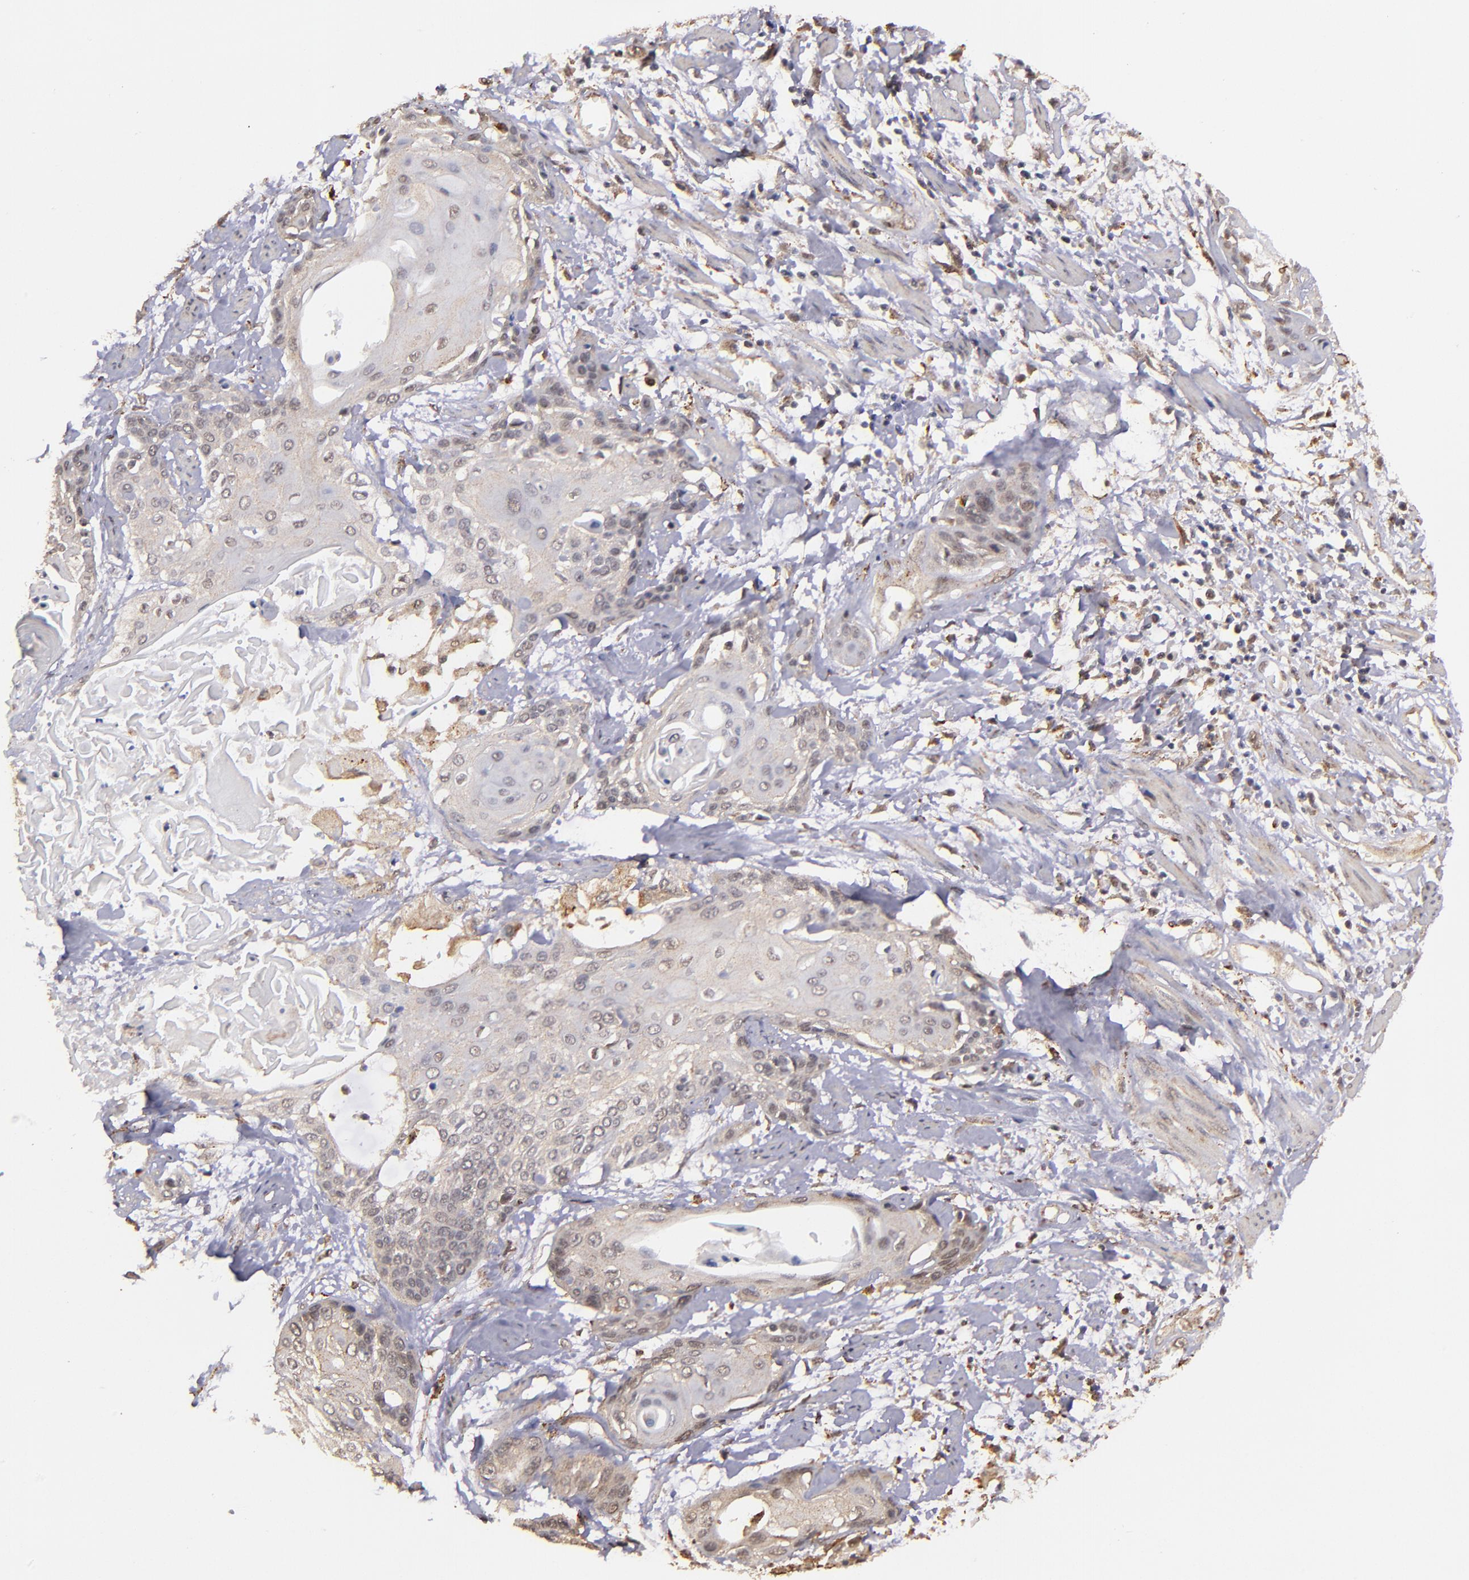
{"staining": {"intensity": "moderate", "quantity": "25%-75%", "location": "cytoplasmic/membranous,nuclear"}, "tissue": "cervical cancer", "cell_type": "Tumor cells", "image_type": "cancer", "snomed": [{"axis": "morphology", "description": "Squamous cell carcinoma, NOS"}, {"axis": "topography", "description": "Cervix"}], "caption": "Immunohistochemical staining of human squamous cell carcinoma (cervical) exhibits medium levels of moderate cytoplasmic/membranous and nuclear protein positivity in about 25%-75% of tumor cells.", "gene": "SIPA1L1", "patient": {"sex": "female", "age": 57}}